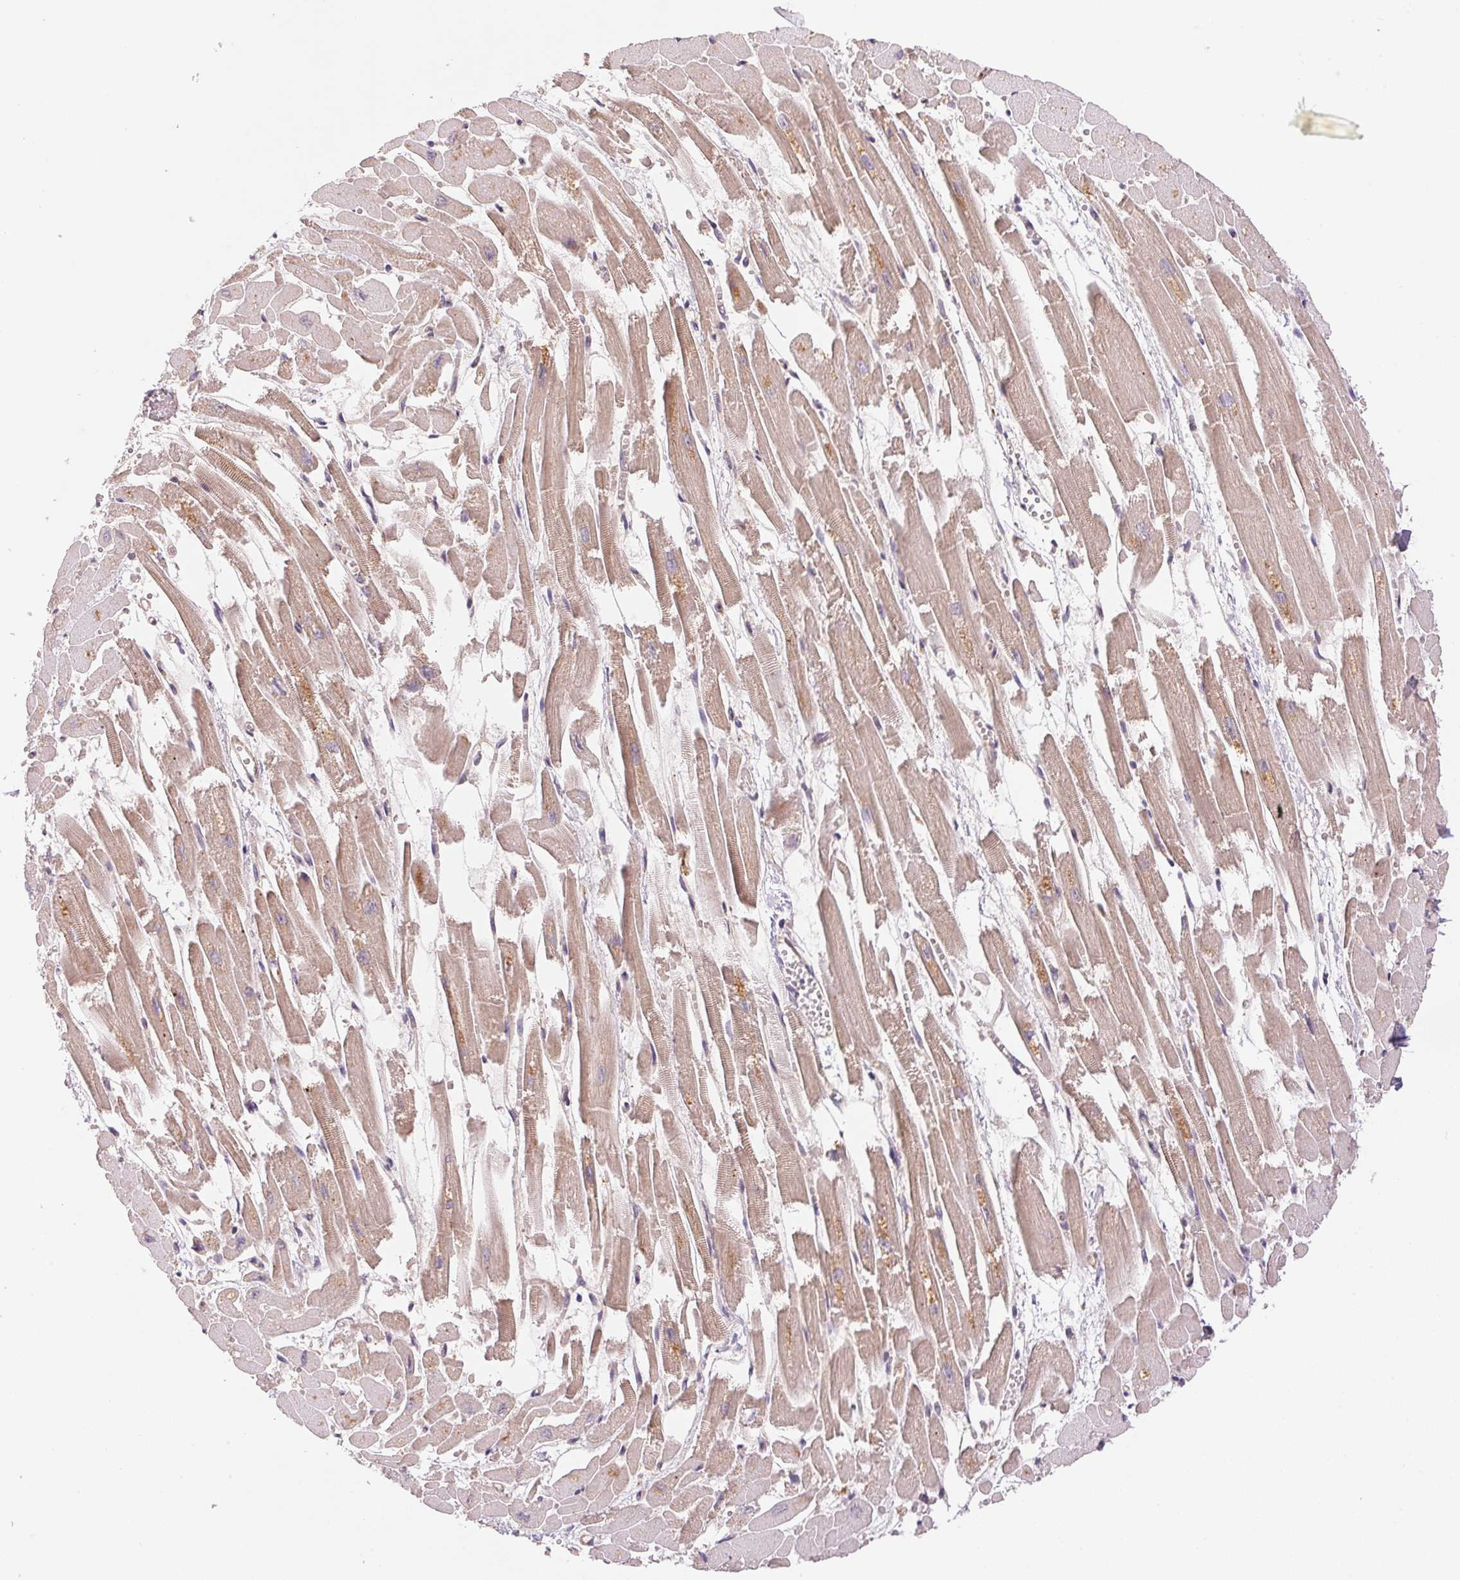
{"staining": {"intensity": "weak", "quantity": "25%-75%", "location": "cytoplasmic/membranous,nuclear"}, "tissue": "heart muscle", "cell_type": "Cardiomyocytes", "image_type": "normal", "snomed": [{"axis": "morphology", "description": "Normal tissue, NOS"}, {"axis": "topography", "description": "Heart"}], "caption": "Immunohistochemistry (IHC) image of benign heart muscle stained for a protein (brown), which exhibits low levels of weak cytoplasmic/membranous,nuclear positivity in approximately 25%-75% of cardiomyocytes.", "gene": "BNIP5", "patient": {"sex": "female", "age": 52}}